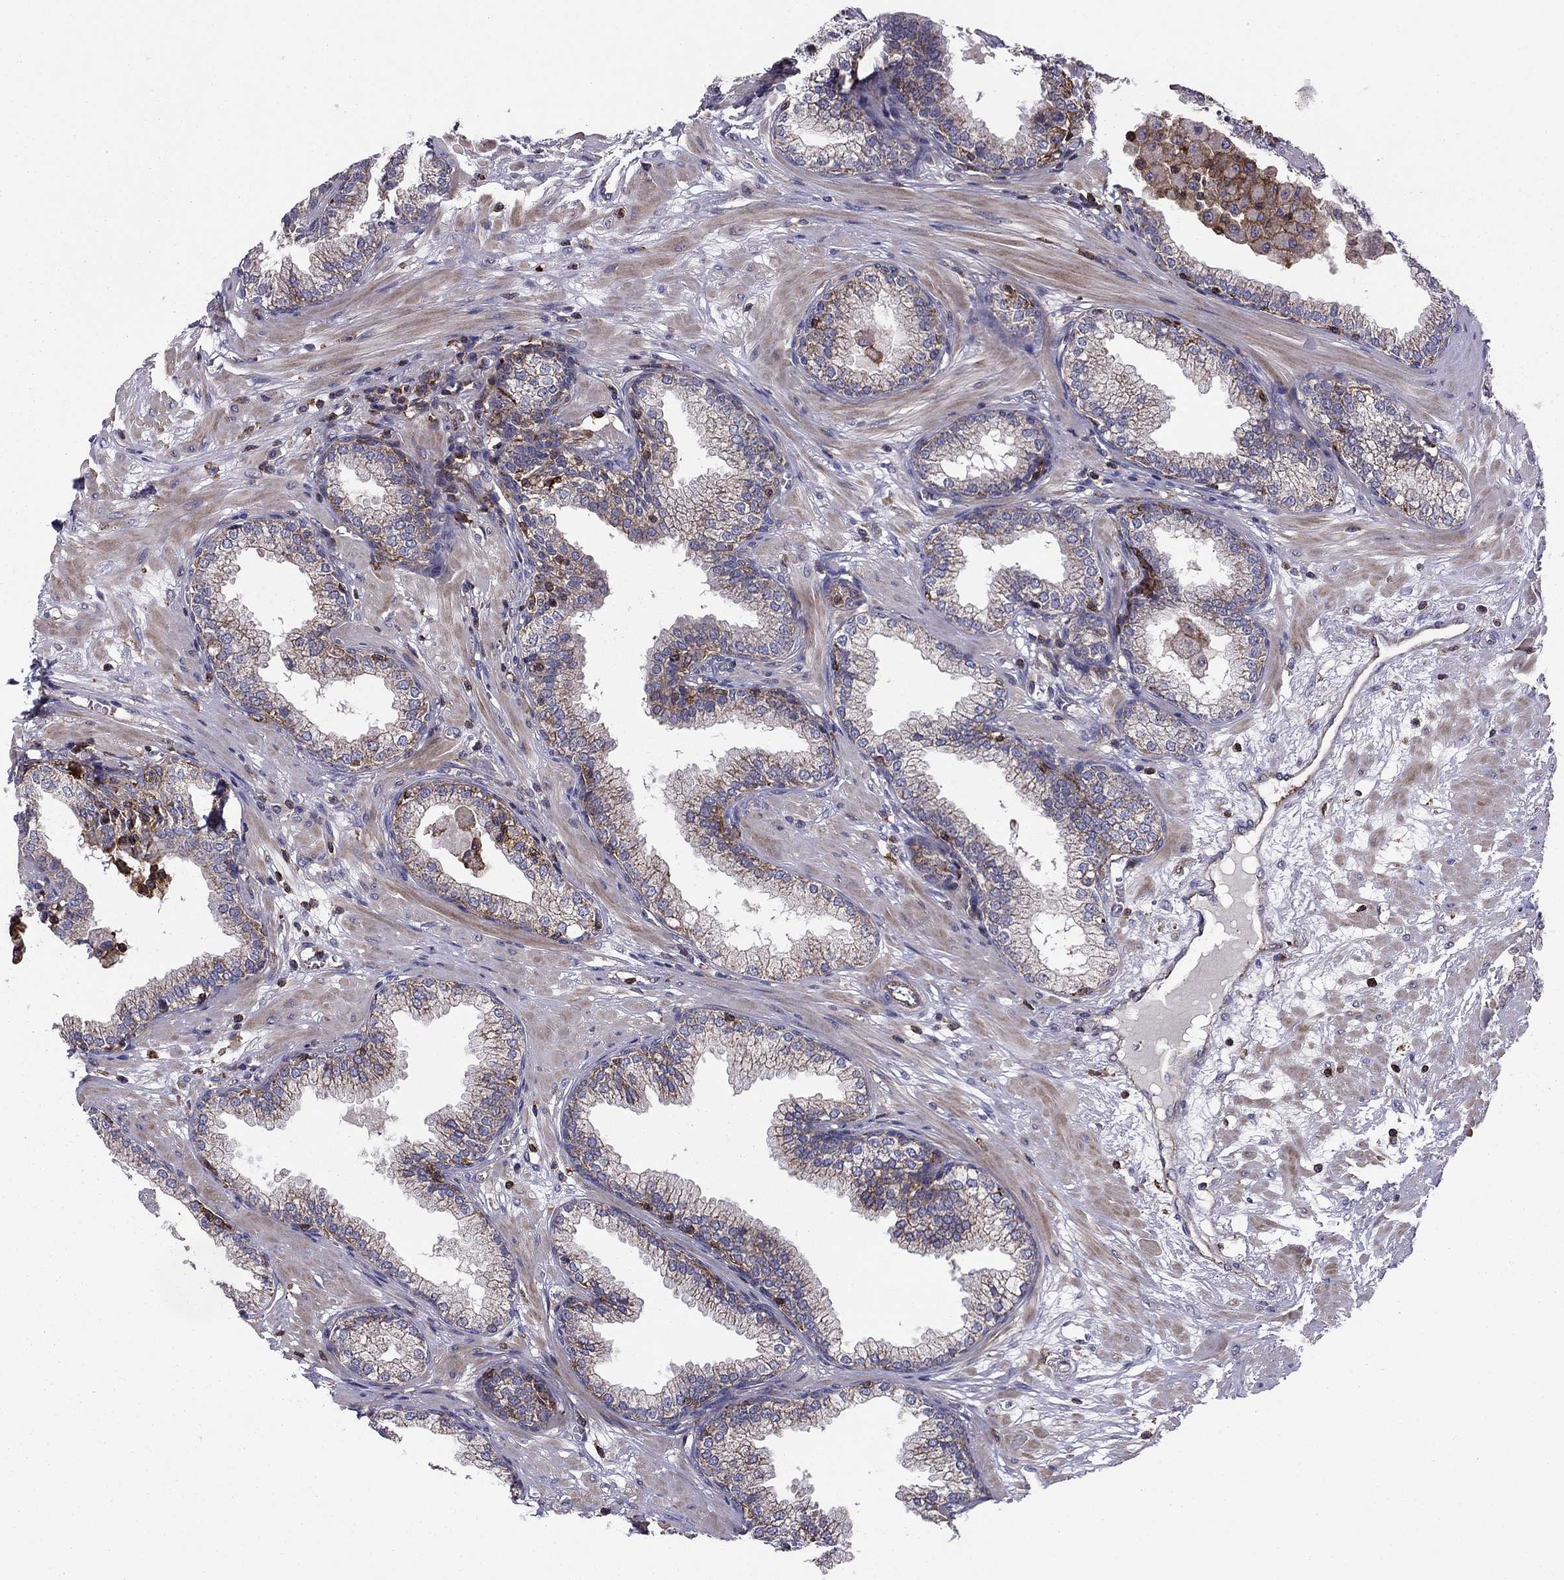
{"staining": {"intensity": "moderate", "quantity": "<25%", "location": "cytoplasmic/membranous"}, "tissue": "prostate", "cell_type": "Glandular cells", "image_type": "normal", "snomed": [{"axis": "morphology", "description": "Normal tissue, NOS"}, {"axis": "topography", "description": "Prostate"}], "caption": "Immunohistochemical staining of normal prostate demonstrates moderate cytoplasmic/membranous protein staining in about <25% of glandular cells.", "gene": "ALG6", "patient": {"sex": "male", "age": 64}}